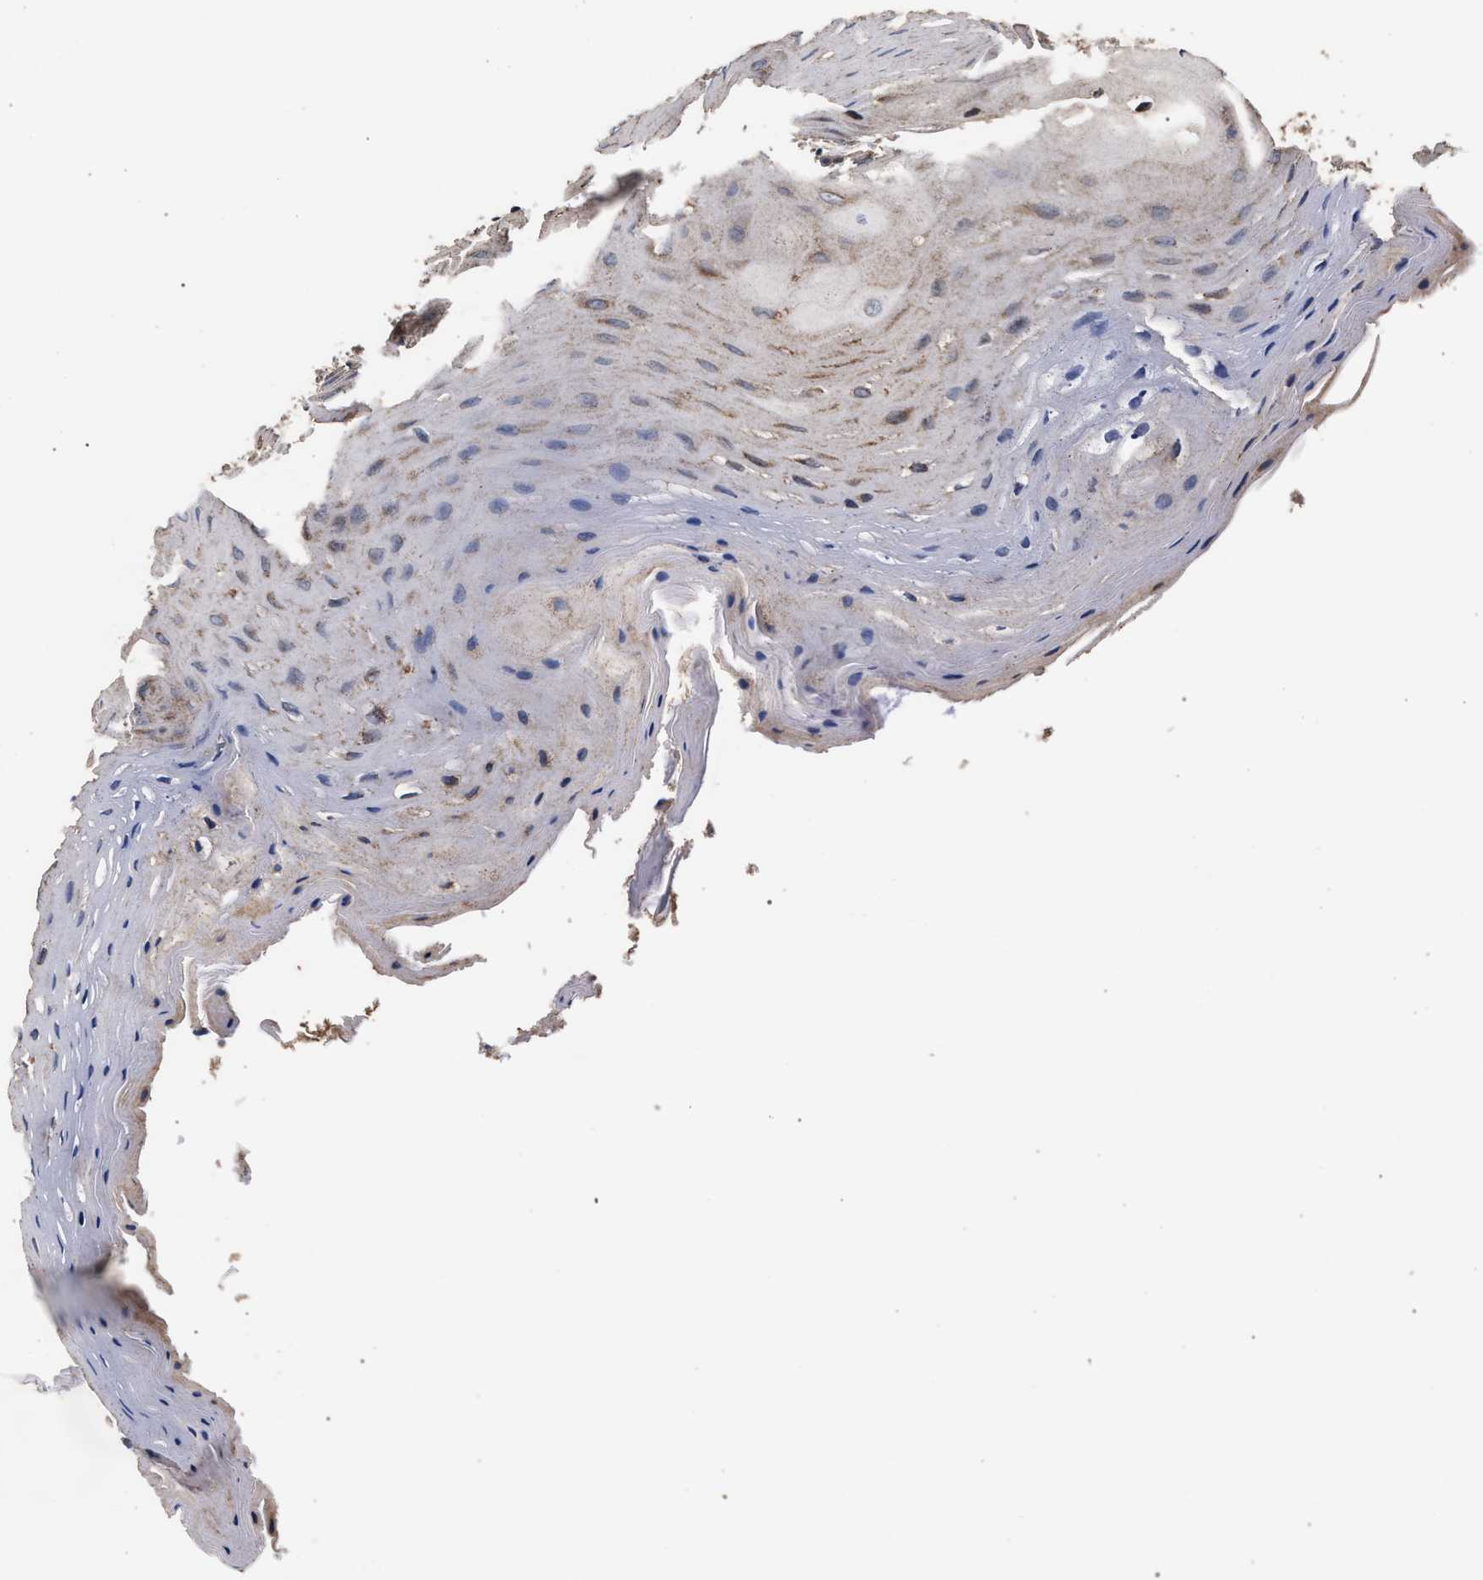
{"staining": {"intensity": "moderate", "quantity": "25%-75%", "location": "cytoplasmic/membranous"}, "tissue": "oral mucosa", "cell_type": "Squamous epithelial cells", "image_type": "normal", "snomed": [{"axis": "morphology", "description": "Normal tissue, NOS"}, {"axis": "morphology", "description": "Squamous cell carcinoma, NOS"}, {"axis": "topography", "description": "Oral tissue"}, {"axis": "topography", "description": "Head-Neck"}], "caption": "Immunohistochemistry (DAB (3,3'-diaminobenzidine)) staining of normal oral mucosa reveals moderate cytoplasmic/membranous protein expression in approximately 25%-75% of squamous epithelial cells. The staining is performed using DAB brown chromogen to label protein expression. The nuclei are counter-stained blue using hematoxylin.", "gene": "ACOX1", "patient": {"sex": "male", "age": 71}}